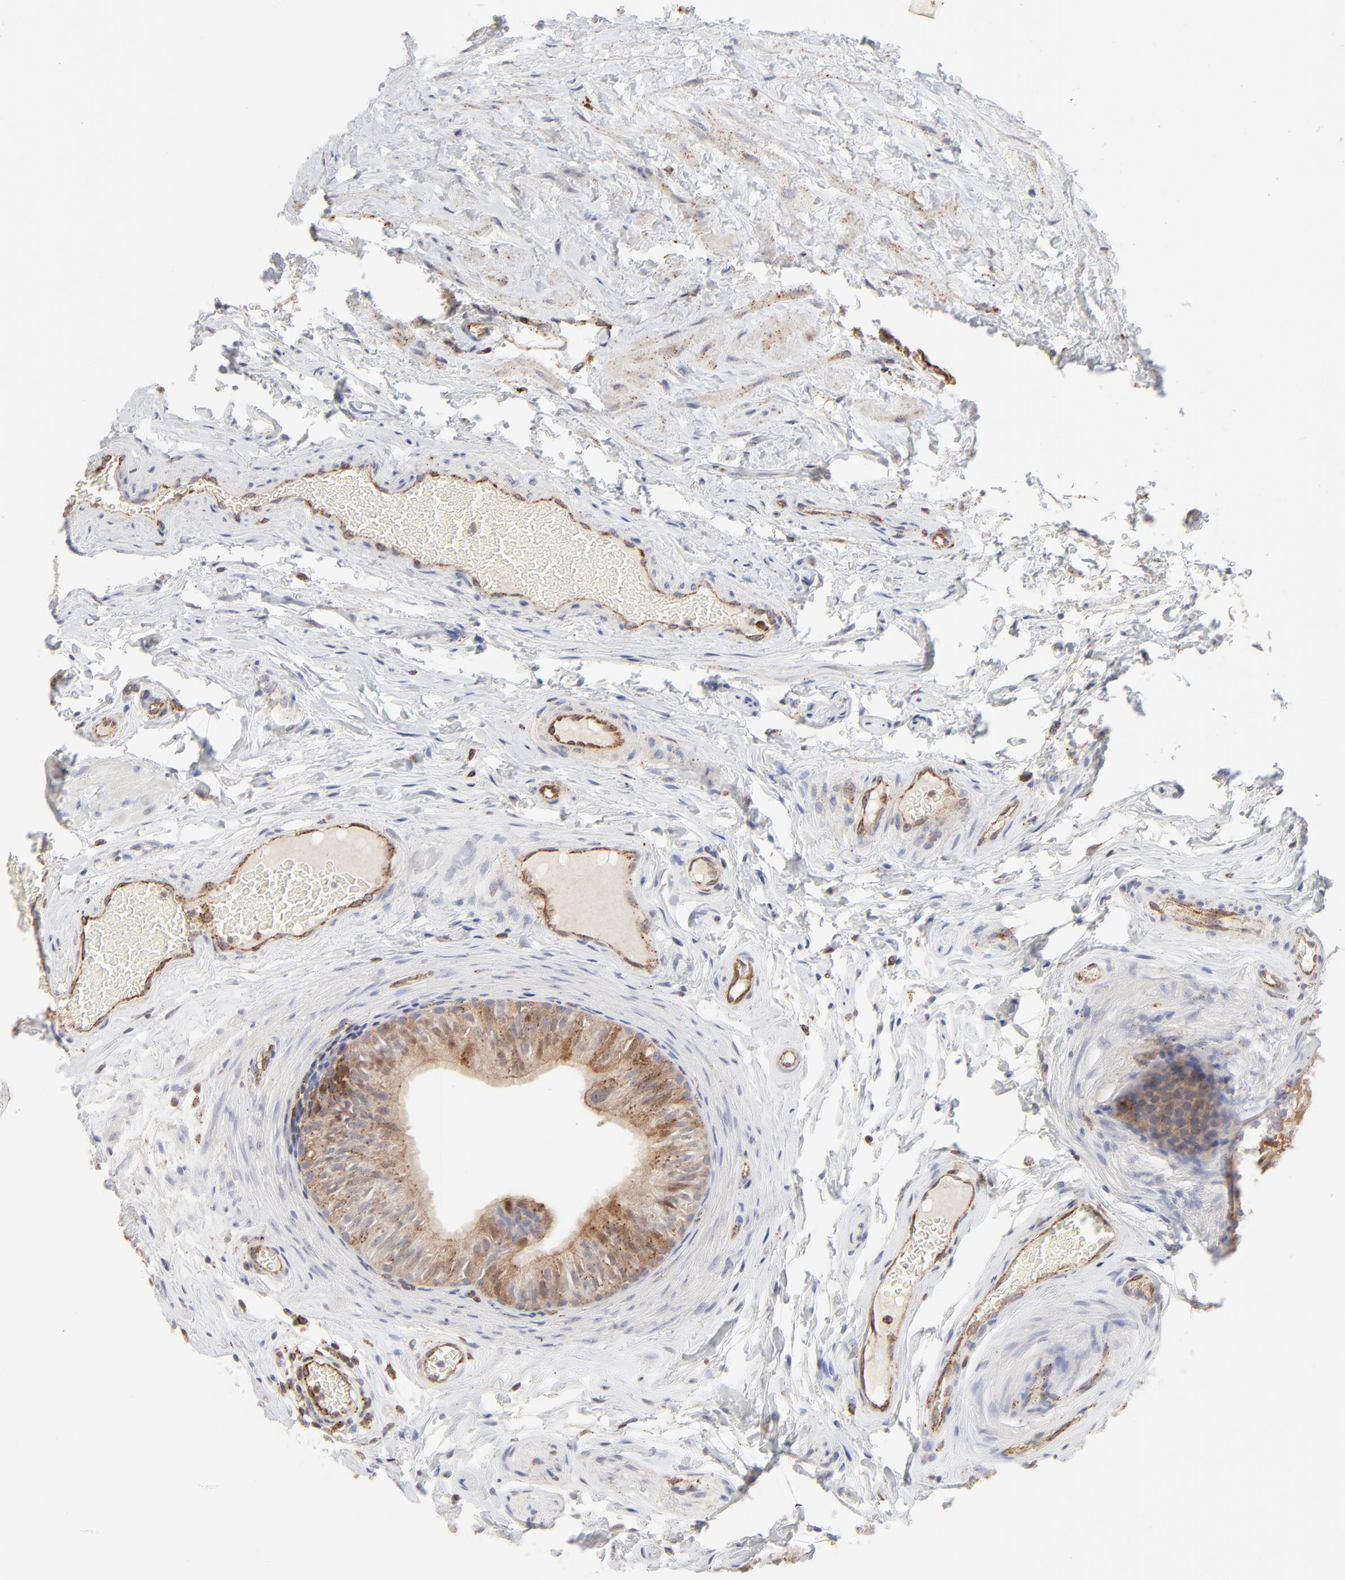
{"staining": {"intensity": "negative", "quantity": "none", "location": "none"}, "tissue": "epididymis", "cell_type": "Glandular cells", "image_type": "normal", "snomed": [{"axis": "morphology", "description": "Normal tissue, NOS"}, {"axis": "topography", "description": "Testis"}, {"axis": "topography", "description": "Epididymis"}], "caption": "Immunohistochemistry (IHC) of normal epididymis demonstrates no positivity in glandular cells.", "gene": "CDK6", "patient": {"sex": "male", "age": 36}}